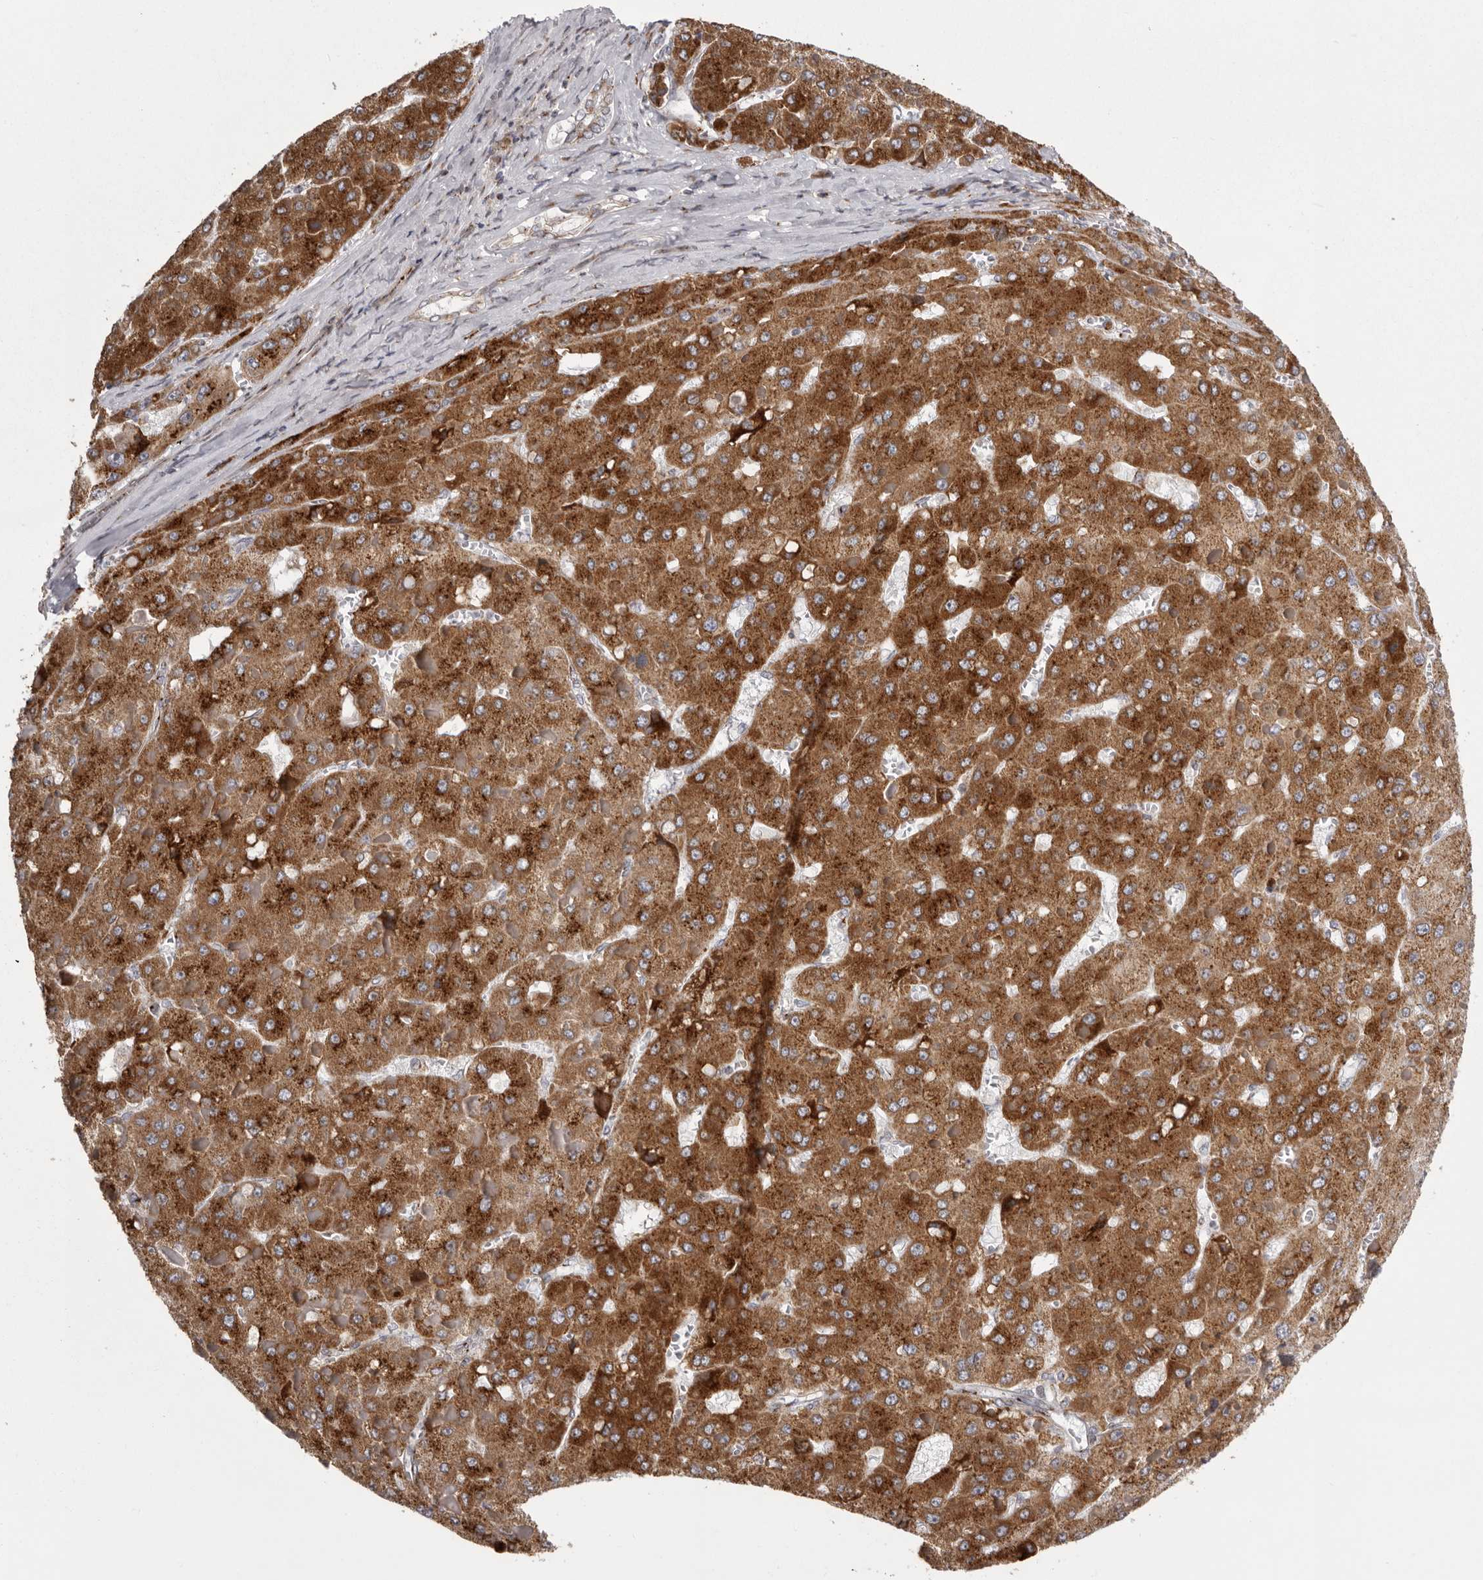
{"staining": {"intensity": "strong", "quantity": ">75%", "location": "cytoplasmic/membranous"}, "tissue": "liver cancer", "cell_type": "Tumor cells", "image_type": "cancer", "snomed": [{"axis": "morphology", "description": "Carcinoma, Hepatocellular, NOS"}, {"axis": "topography", "description": "Liver"}], "caption": "Liver cancer was stained to show a protein in brown. There is high levels of strong cytoplasmic/membranous expression in about >75% of tumor cells. The protein is stained brown, and the nuclei are stained in blue (DAB IHC with brightfield microscopy, high magnification).", "gene": "WDR47", "patient": {"sex": "female", "age": 73}}